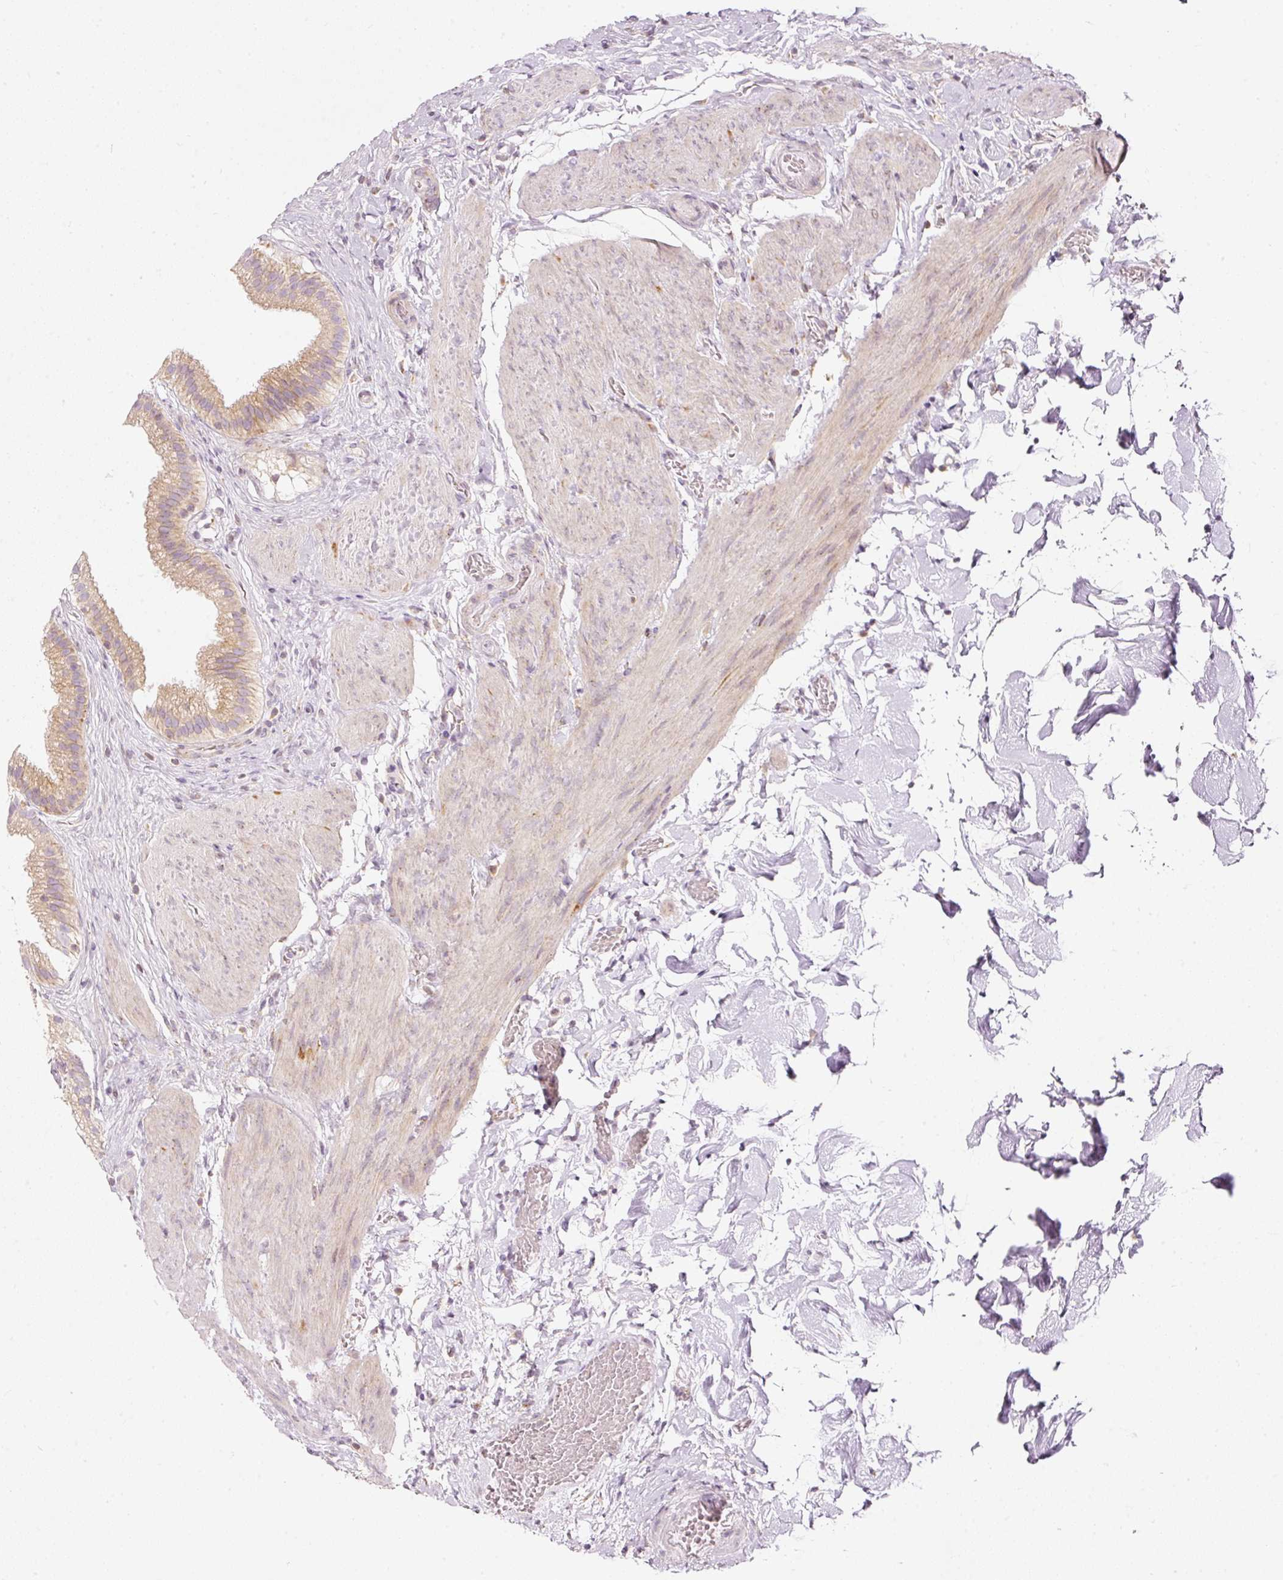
{"staining": {"intensity": "moderate", "quantity": ">75%", "location": "cytoplasmic/membranous"}, "tissue": "gallbladder", "cell_type": "Glandular cells", "image_type": "normal", "snomed": [{"axis": "morphology", "description": "Normal tissue, NOS"}, {"axis": "topography", "description": "Gallbladder"}], "caption": "IHC histopathology image of unremarkable gallbladder: gallbladder stained using immunohistochemistry (IHC) reveals medium levels of moderate protein expression localized specifically in the cytoplasmic/membranous of glandular cells, appearing as a cytoplasmic/membranous brown color.", "gene": "SNAPC5", "patient": {"sex": "female", "age": 63}}